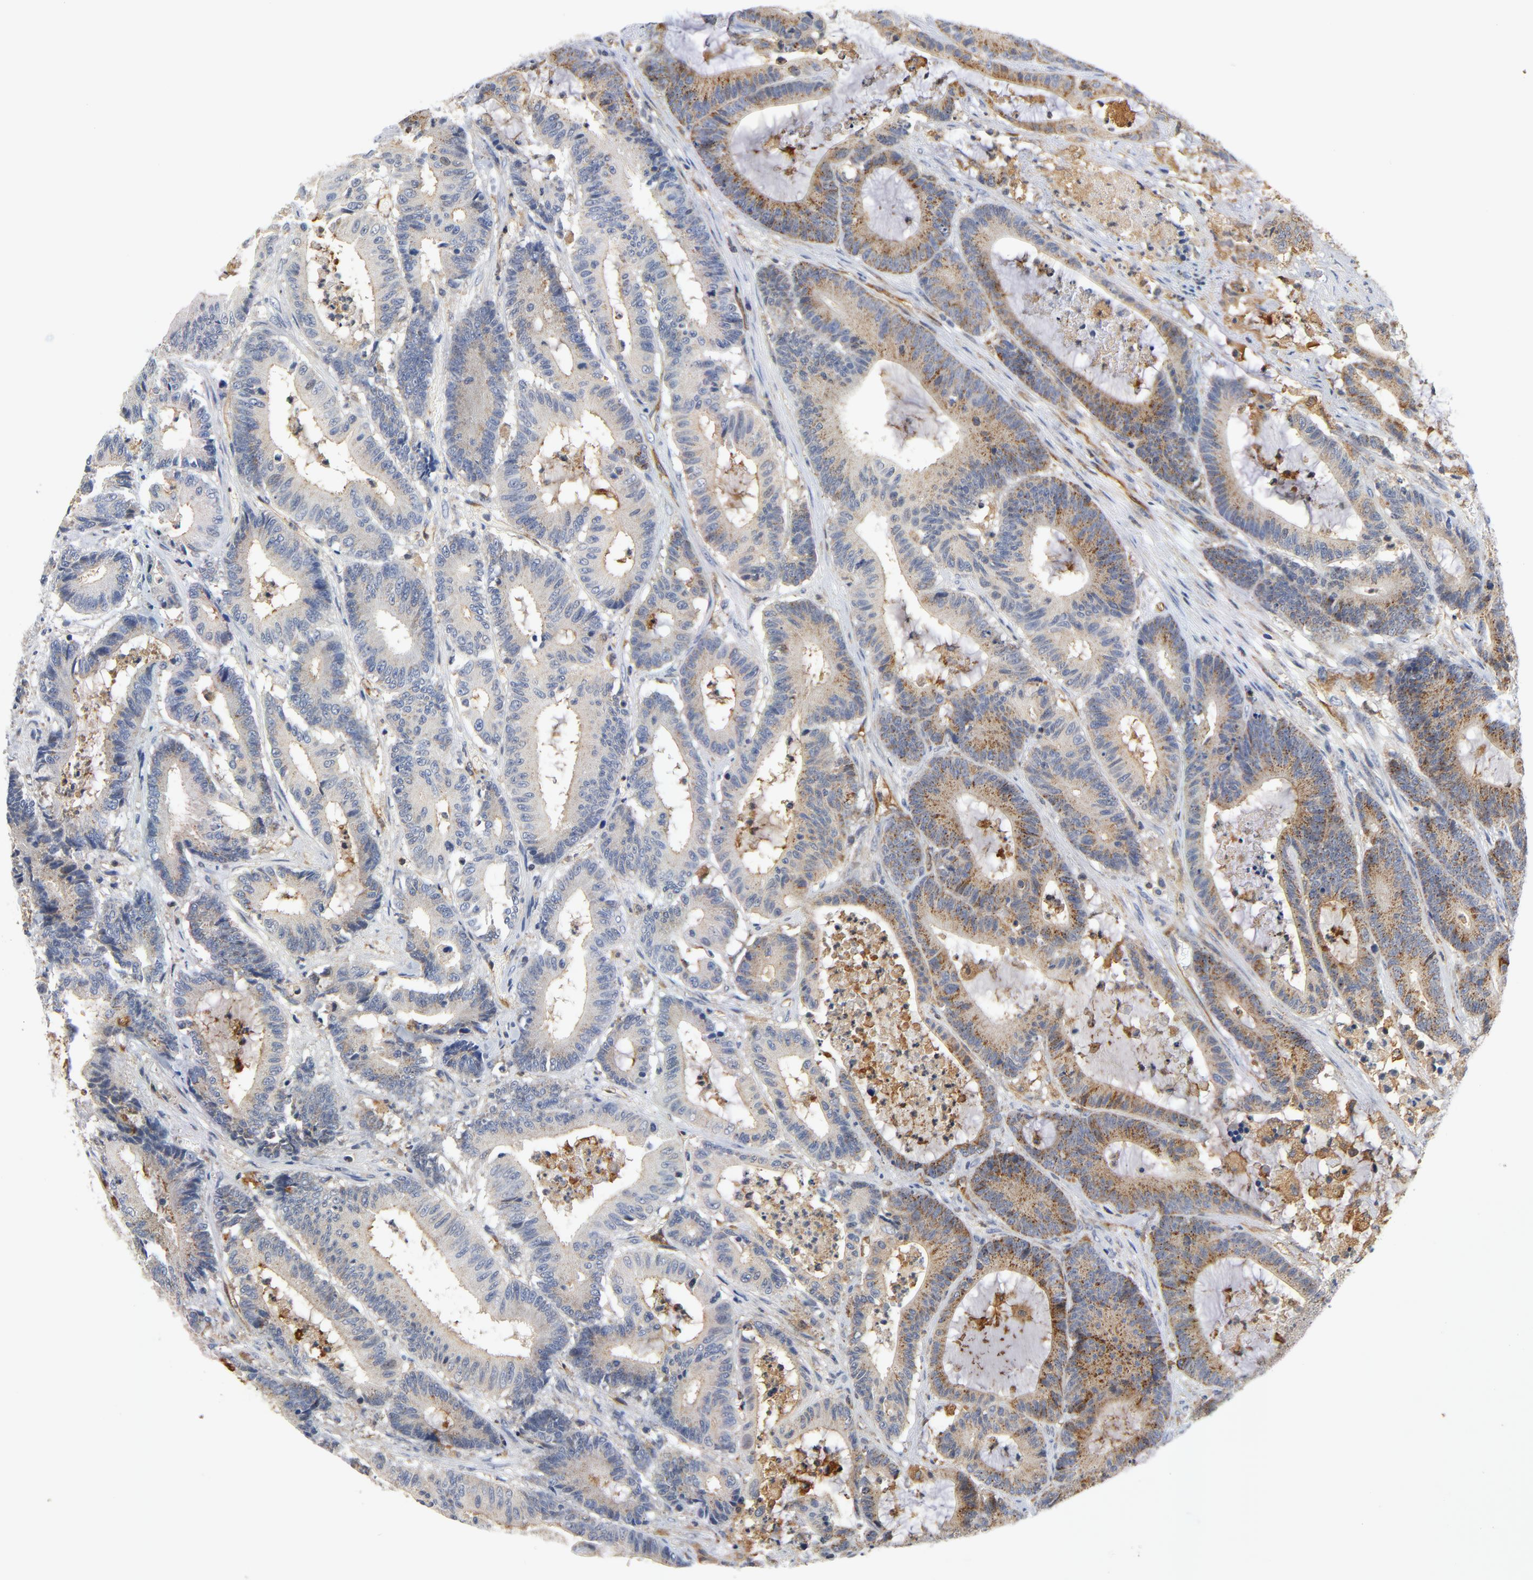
{"staining": {"intensity": "moderate", "quantity": ">75%", "location": "cytoplasmic/membranous"}, "tissue": "colorectal cancer", "cell_type": "Tumor cells", "image_type": "cancer", "snomed": [{"axis": "morphology", "description": "Adenocarcinoma, NOS"}, {"axis": "topography", "description": "Colon"}], "caption": "The immunohistochemical stain labels moderate cytoplasmic/membranous expression in tumor cells of colorectal cancer tissue. The staining was performed using DAB, with brown indicating positive protein expression. Nuclei are stained blue with hematoxylin.", "gene": "RAPGEF4", "patient": {"sex": "female", "age": 84}}